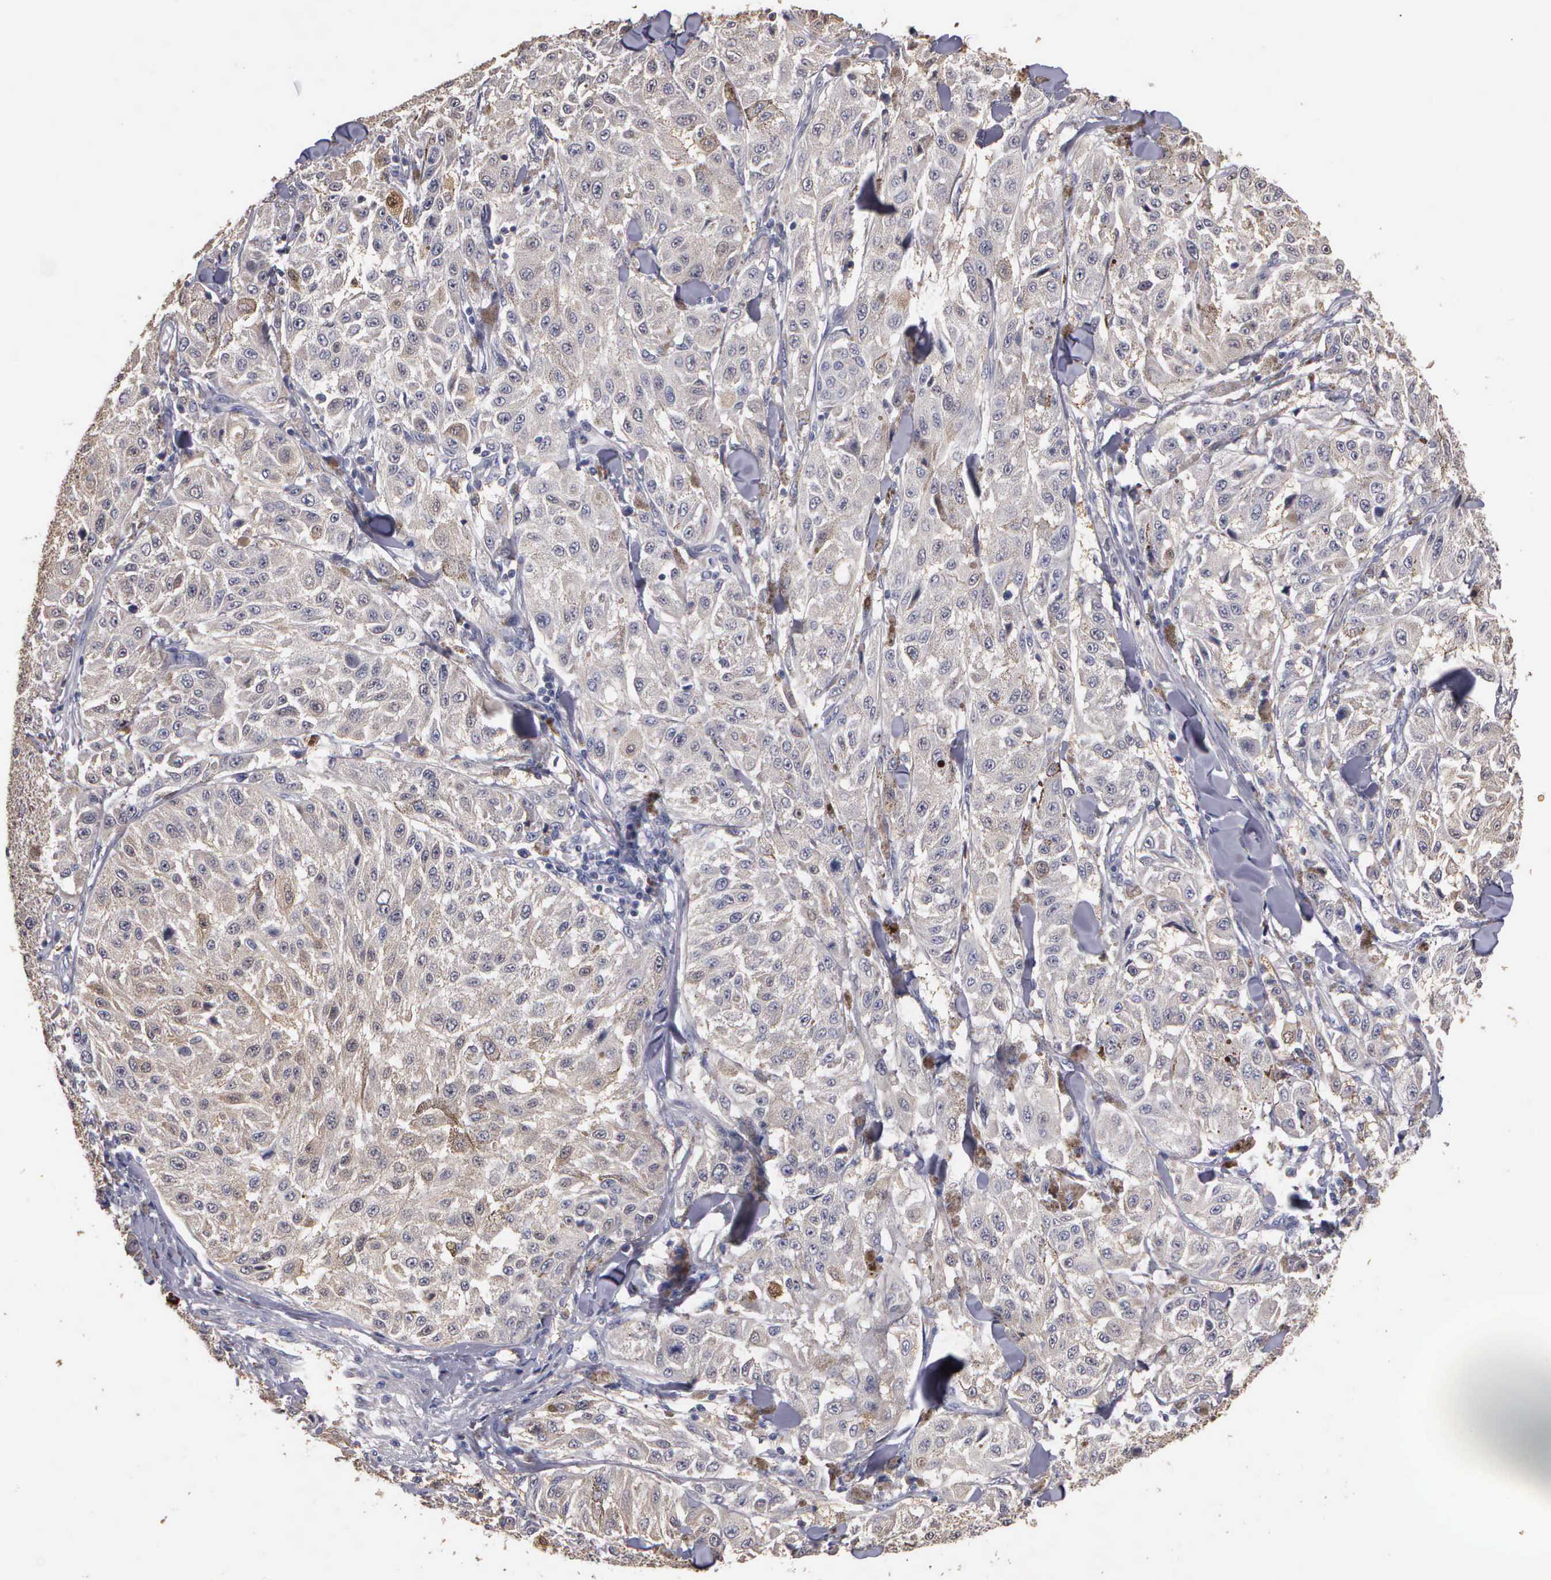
{"staining": {"intensity": "weak", "quantity": ">75%", "location": "cytoplasmic/membranous"}, "tissue": "melanoma", "cell_type": "Tumor cells", "image_type": "cancer", "snomed": [{"axis": "morphology", "description": "Malignant melanoma, NOS"}, {"axis": "topography", "description": "Skin"}], "caption": "Immunohistochemistry (IHC) histopathology image of neoplastic tissue: melanoma stained using immunohistochemistry (IHC) displays low levels of weak protein expression localized specifically in the cytoplasmic/membranous of tumor cells, appearing as a cytoplasmic/membranous brown color.", "gene": "ENO3", "patient": {"sex": "female", "age": 64}}